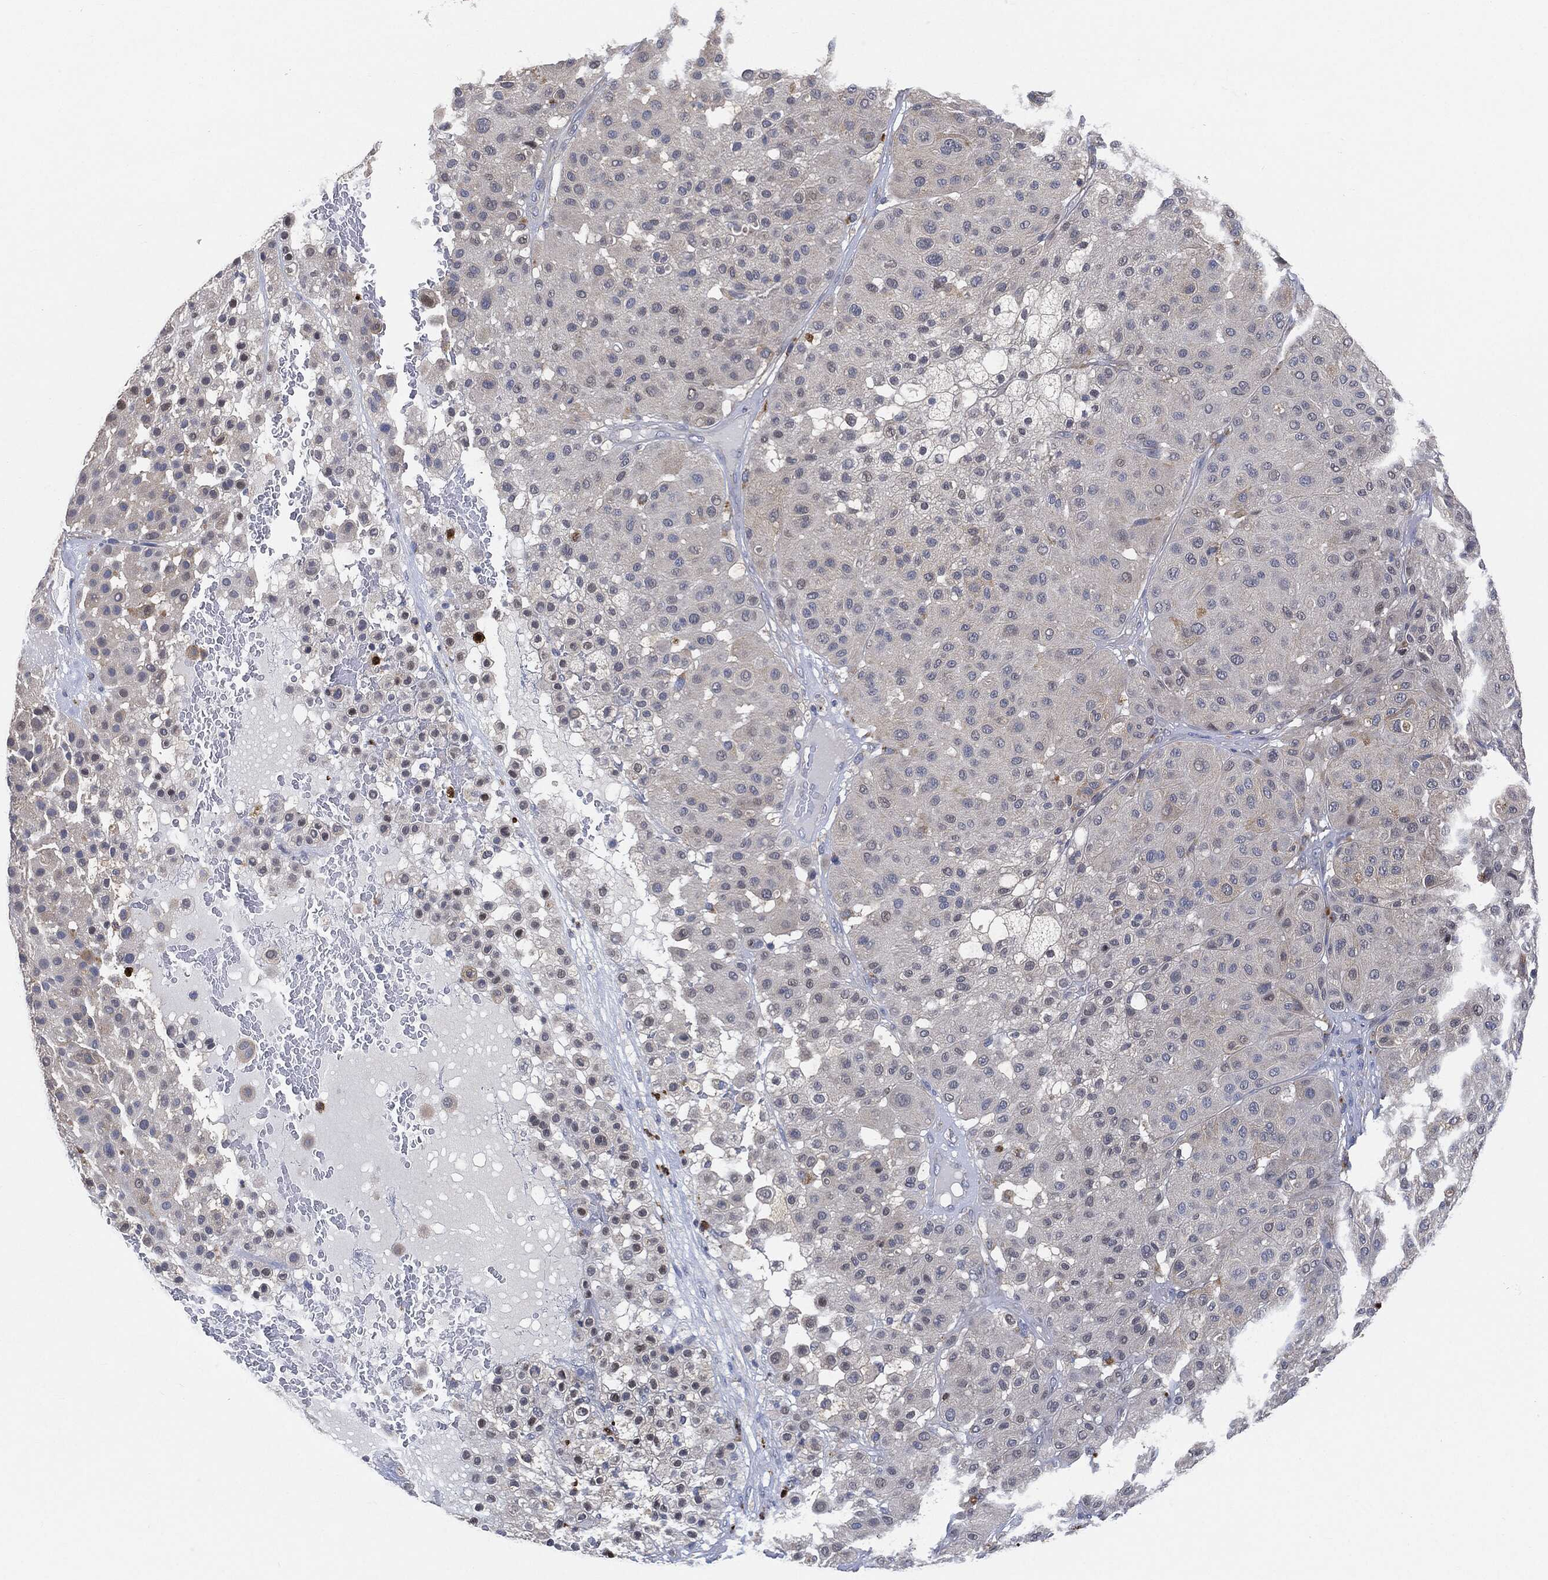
{"staining": {"intensity": "negative", "quantity": "none", "location": "none"}, "tissue": "melanoma", "cell_type": "Tumor cells", "image_type": "cancer", "snomed": [{"axis": "morphology", "description": "Malignant melanoma, Metastatic site"}, {"axis": "topography", "description": "Smooth muscle"}], "caption": "Immunohistochemistry (IHC) of human melanoma shows no positivity in tumor cells.", "gene": "VSIG4", "patient": {"sex": "male", "age": 41}}